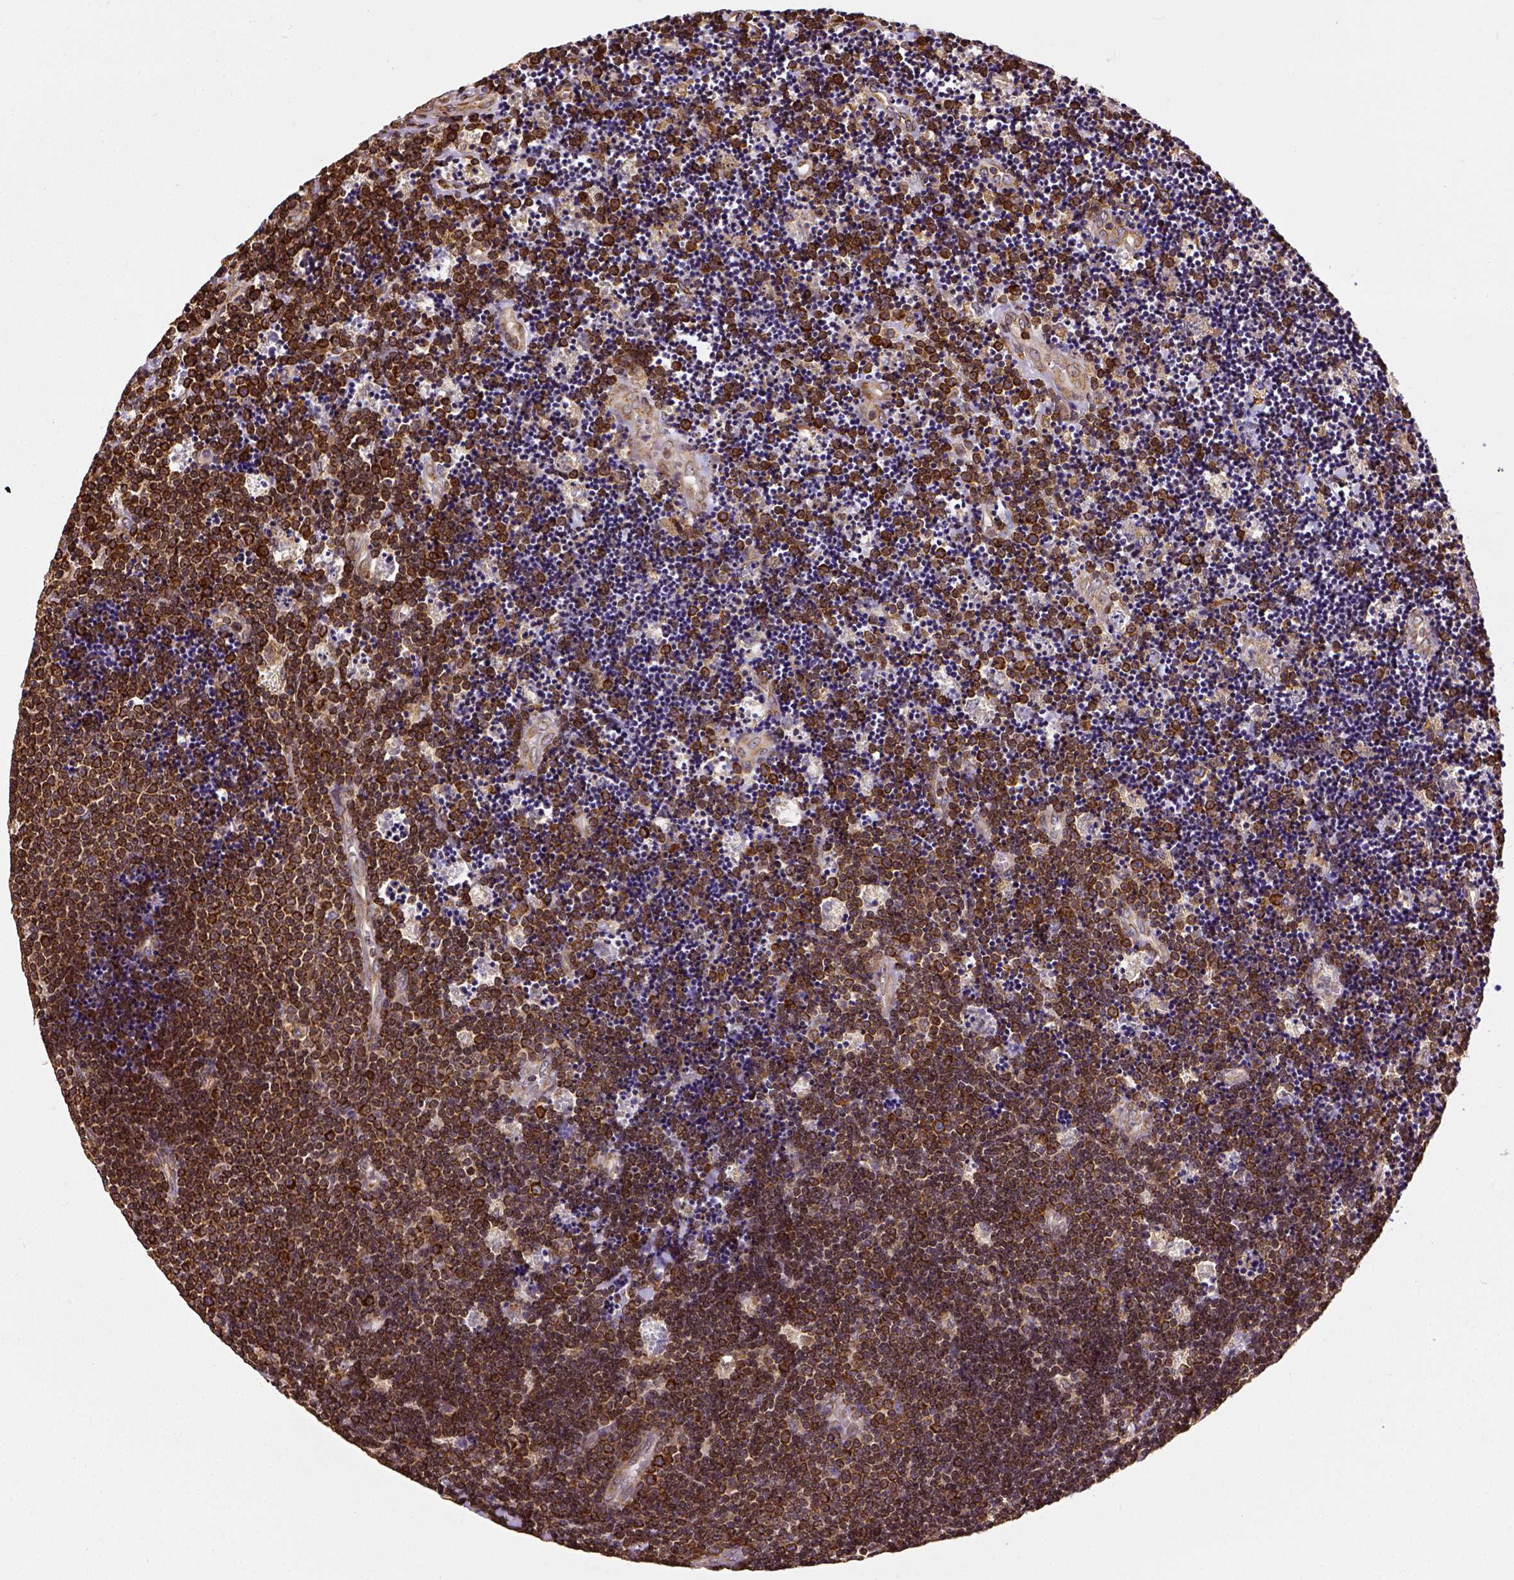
{"staining": {"intensity": "strong", "quantity": ">75%", "location": "cytoplasmic/membranous"}, "tissue": "lymphoma", "cell_type": "Tumor cells", "image_type": "cancer", "snomed": [{"axis": "morphology", "description": "Malignant lymphoma, non-Hodgkin's type, Low grade"}, {"axis": "topography", "description": "Brain"}], "caption": "Tumor cells show high levels of strong cytoplasmic/membranous staining in about >75% of cells in human malignant lymphoma, non-Hodgkin's type (low-grade).", "gene": "MTDH", "patient": {"sex": "female", "age": 66}}